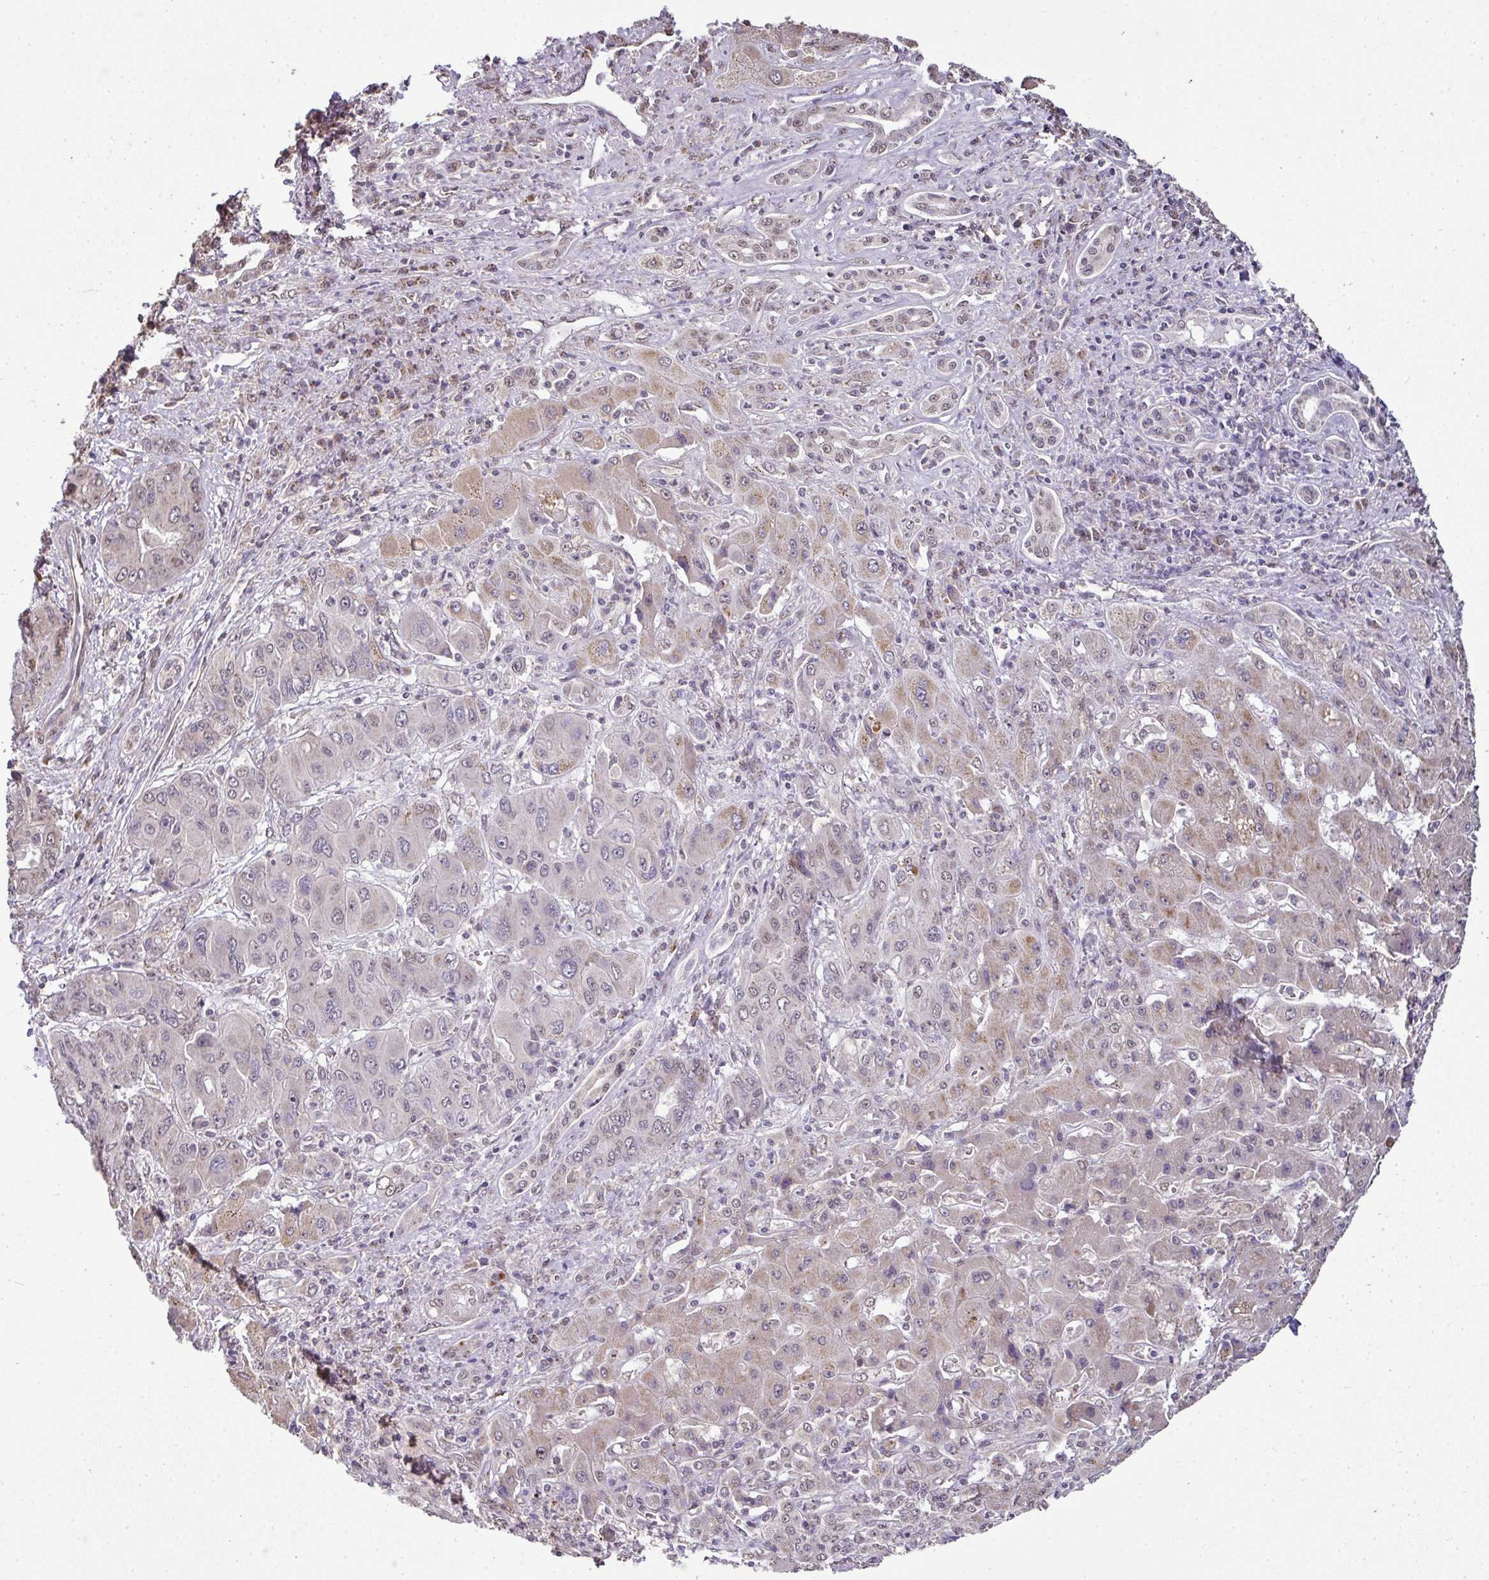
{"staining": {"intensity": "weak", "quantity": "<25%", "location": "nuclear"}, "tissue": "liver cancer", "cell_type": "Tumor cells", "image_type": "cancer", "snomed": [{"axis": "morphology", "description": "Cholangiocarcinoma"}, {"axis": "topography", "description": "Liver"}], "caption": "Tumor cells are negative for protein expression in human liver cancer.", "gene": "JPH2", "patient": {"sex": "male", "age": 67}}